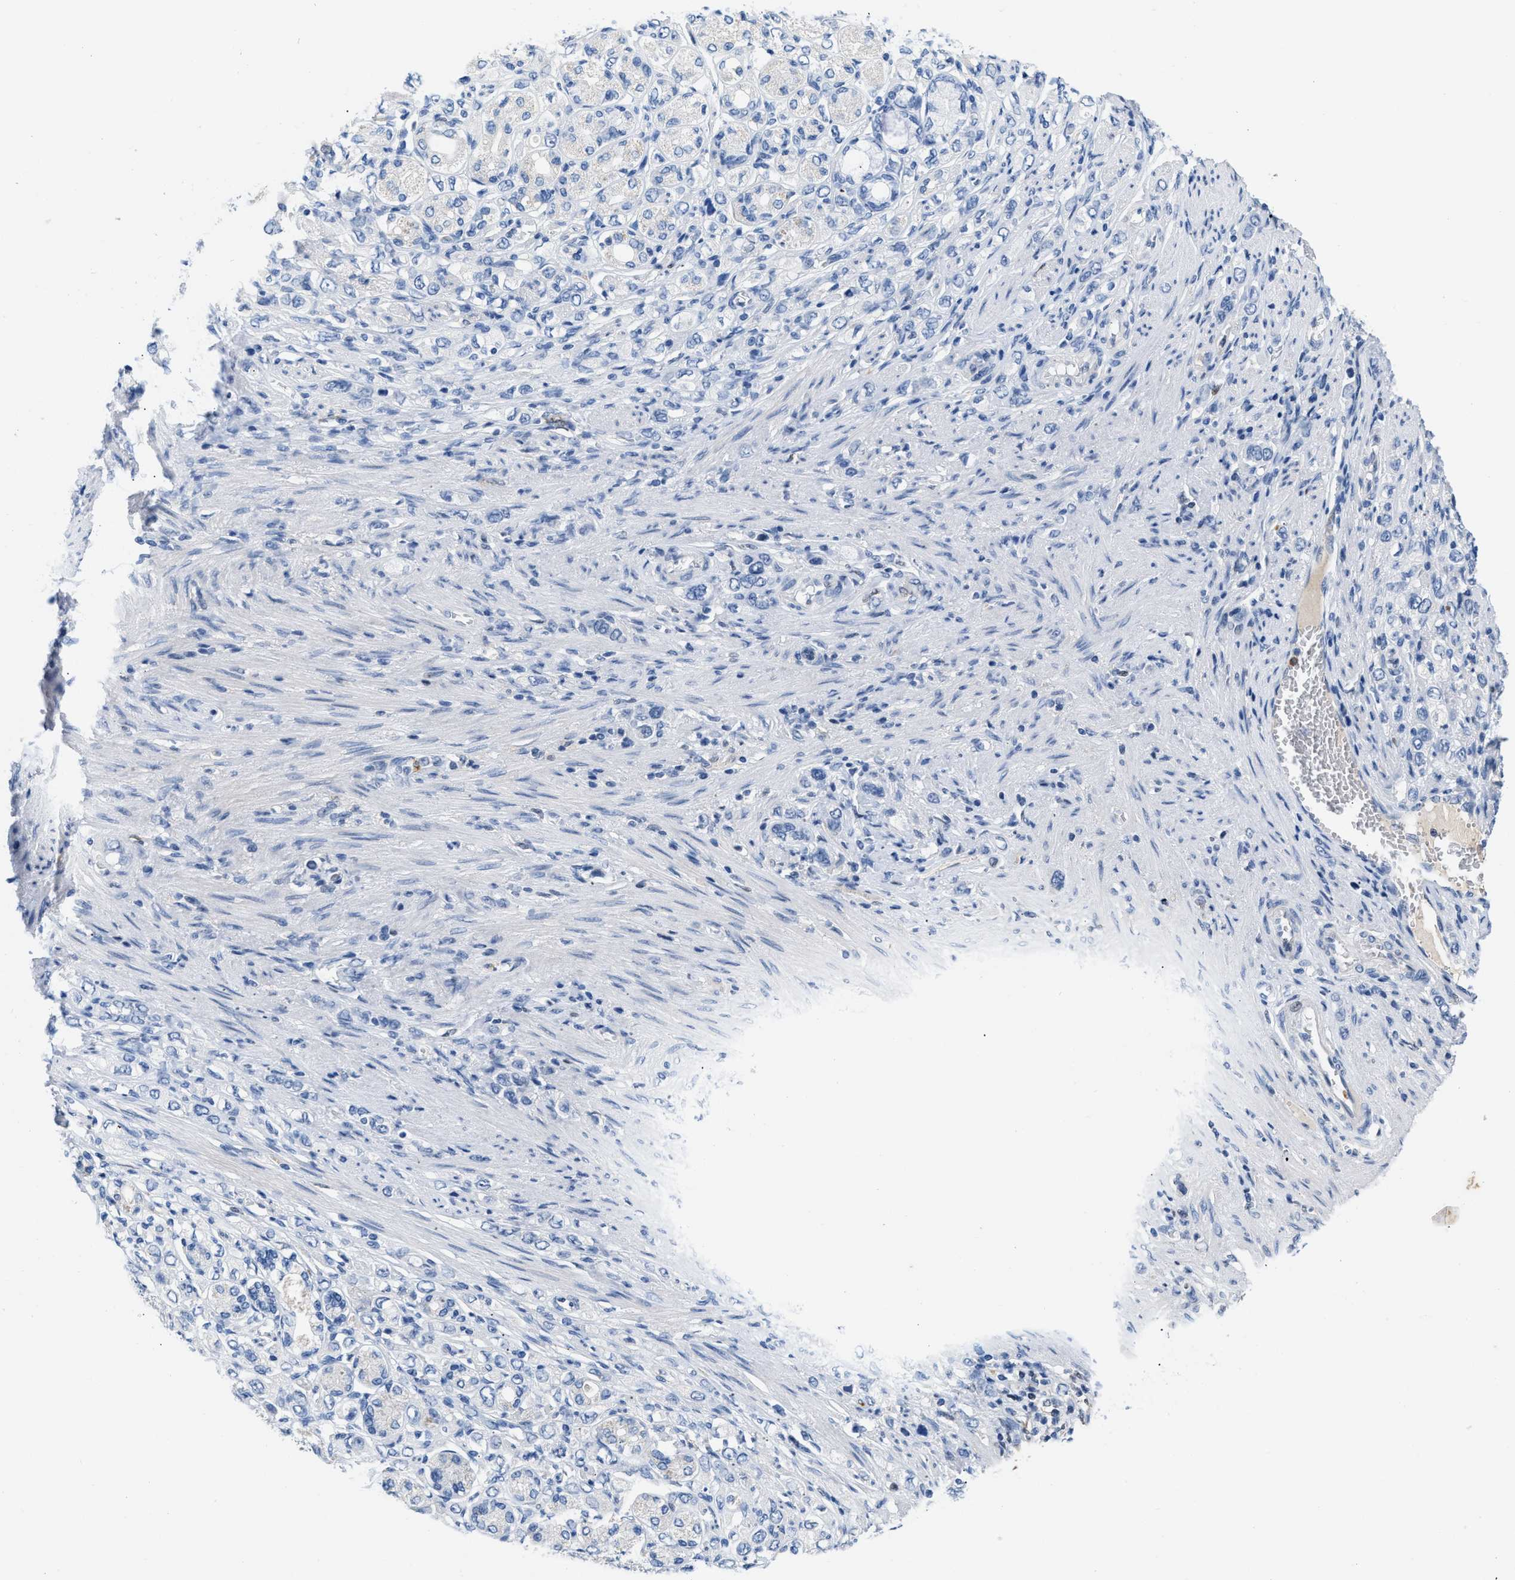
{"staining": {"intensity": "negative", "quantity": "none", "location": "none"}, "tissue": "stomach cancer", "cell_type": "Tumor cells", "image_type": "cancer", "snomed": [{"axis": "morphology", "description": "Adenocarcinoma, NOS"}, {"axis": "topography", "description": "Stomach"}], "caption": "A micrograph of human adenocarcinoma (stomach) is negative for staining in tumor cells.", "gene": "BOLL", "patient": {"sex": "female", "age": 65}}